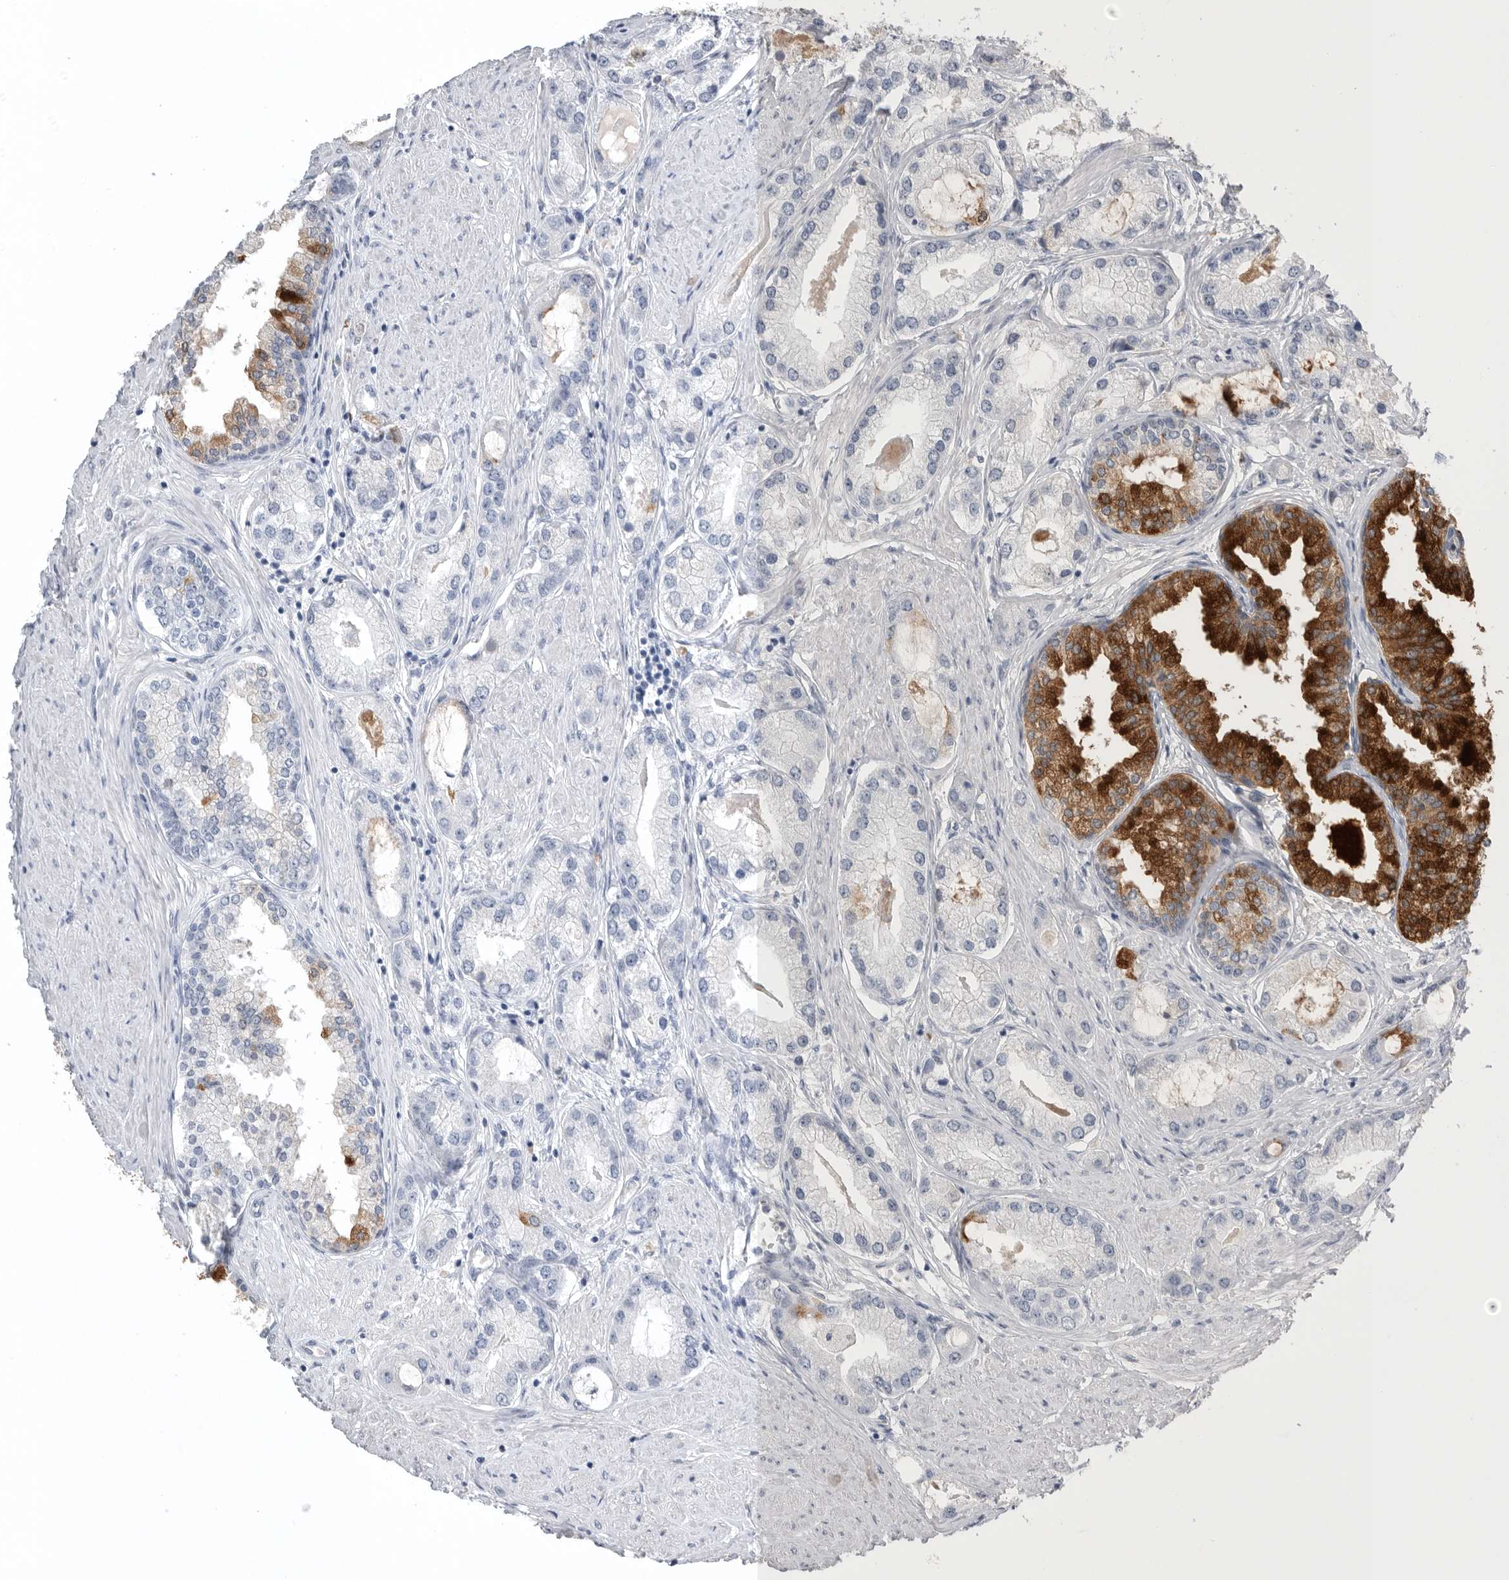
{"staining": {"intensity": "strong", "quantity": "<25%", "location": "cytoplasmic/membranous"}, "tissue": "prostate cancer", "cell_type": "Tumor cells", "image_type": "cancer", "snomed": [{"axis": "morphology", "description": "Adenocarcinoma, Low grade"}, {"axis": "topography", "description": "Prostate"}], "caption": "Human prostate cancer stained with a brown dye shows strong cytoplasmic/membranous positive expression in approximately <25% of tumor cells.", "gene": "TIMP1", "patient": {"sex": "male", "age": 62}}